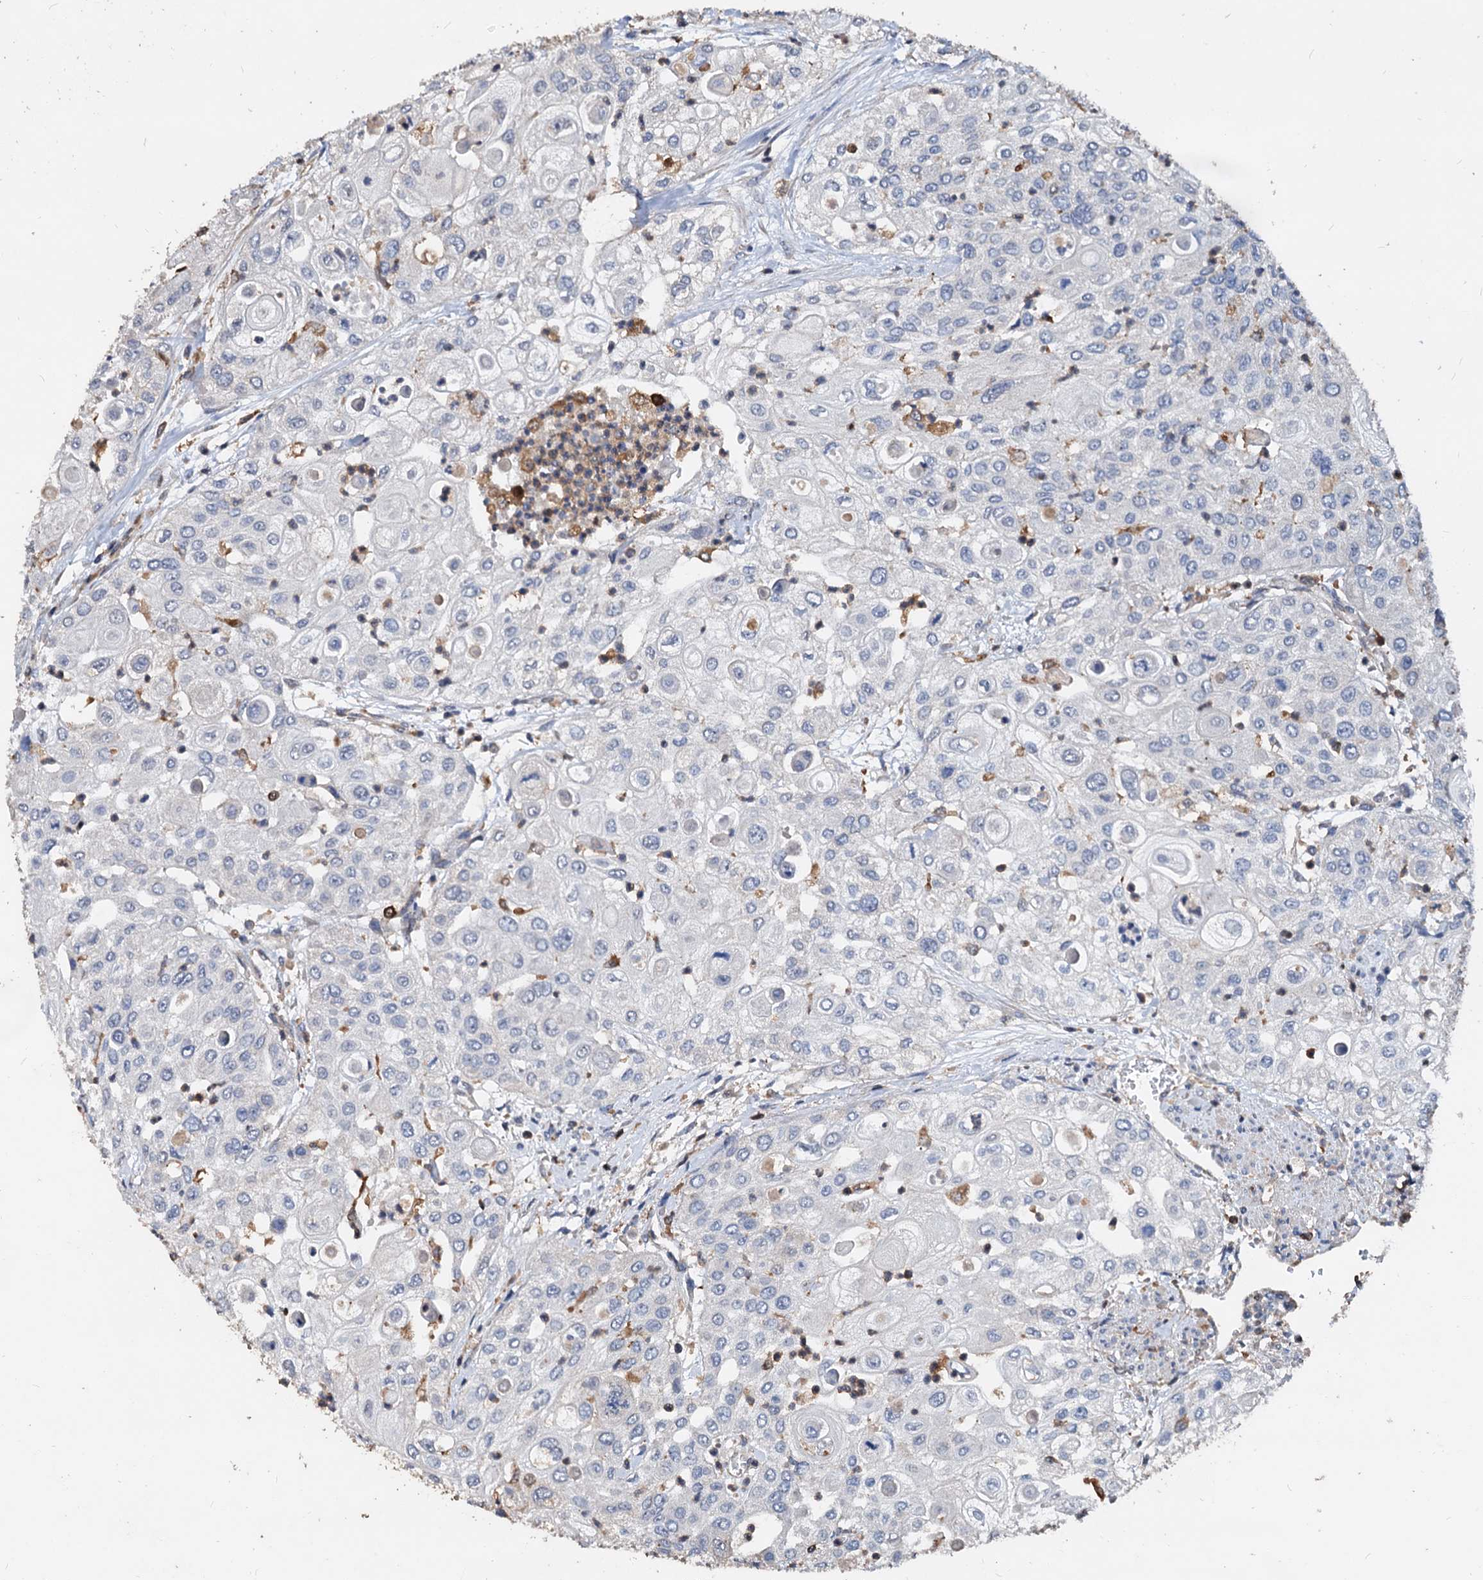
{"staining": {"intensity": "negative", "quantity": "none", "location": "none"}, "tissue": "urothelial cancer", "cell_type": "Tumor cells", "image_type": "cancer", "snomed": [{"axis": "morphology", "description": "Urothelial carcinoma, High grade"}, {"axis": "topography", "description": "Urinary bladder"}], "caption": "A photomicrograph of urothelial cancer stained for a protein displays no brown staining in tumor cells.", "gene": "LCP2", "patient": {"sex": "female", "age": 79}}